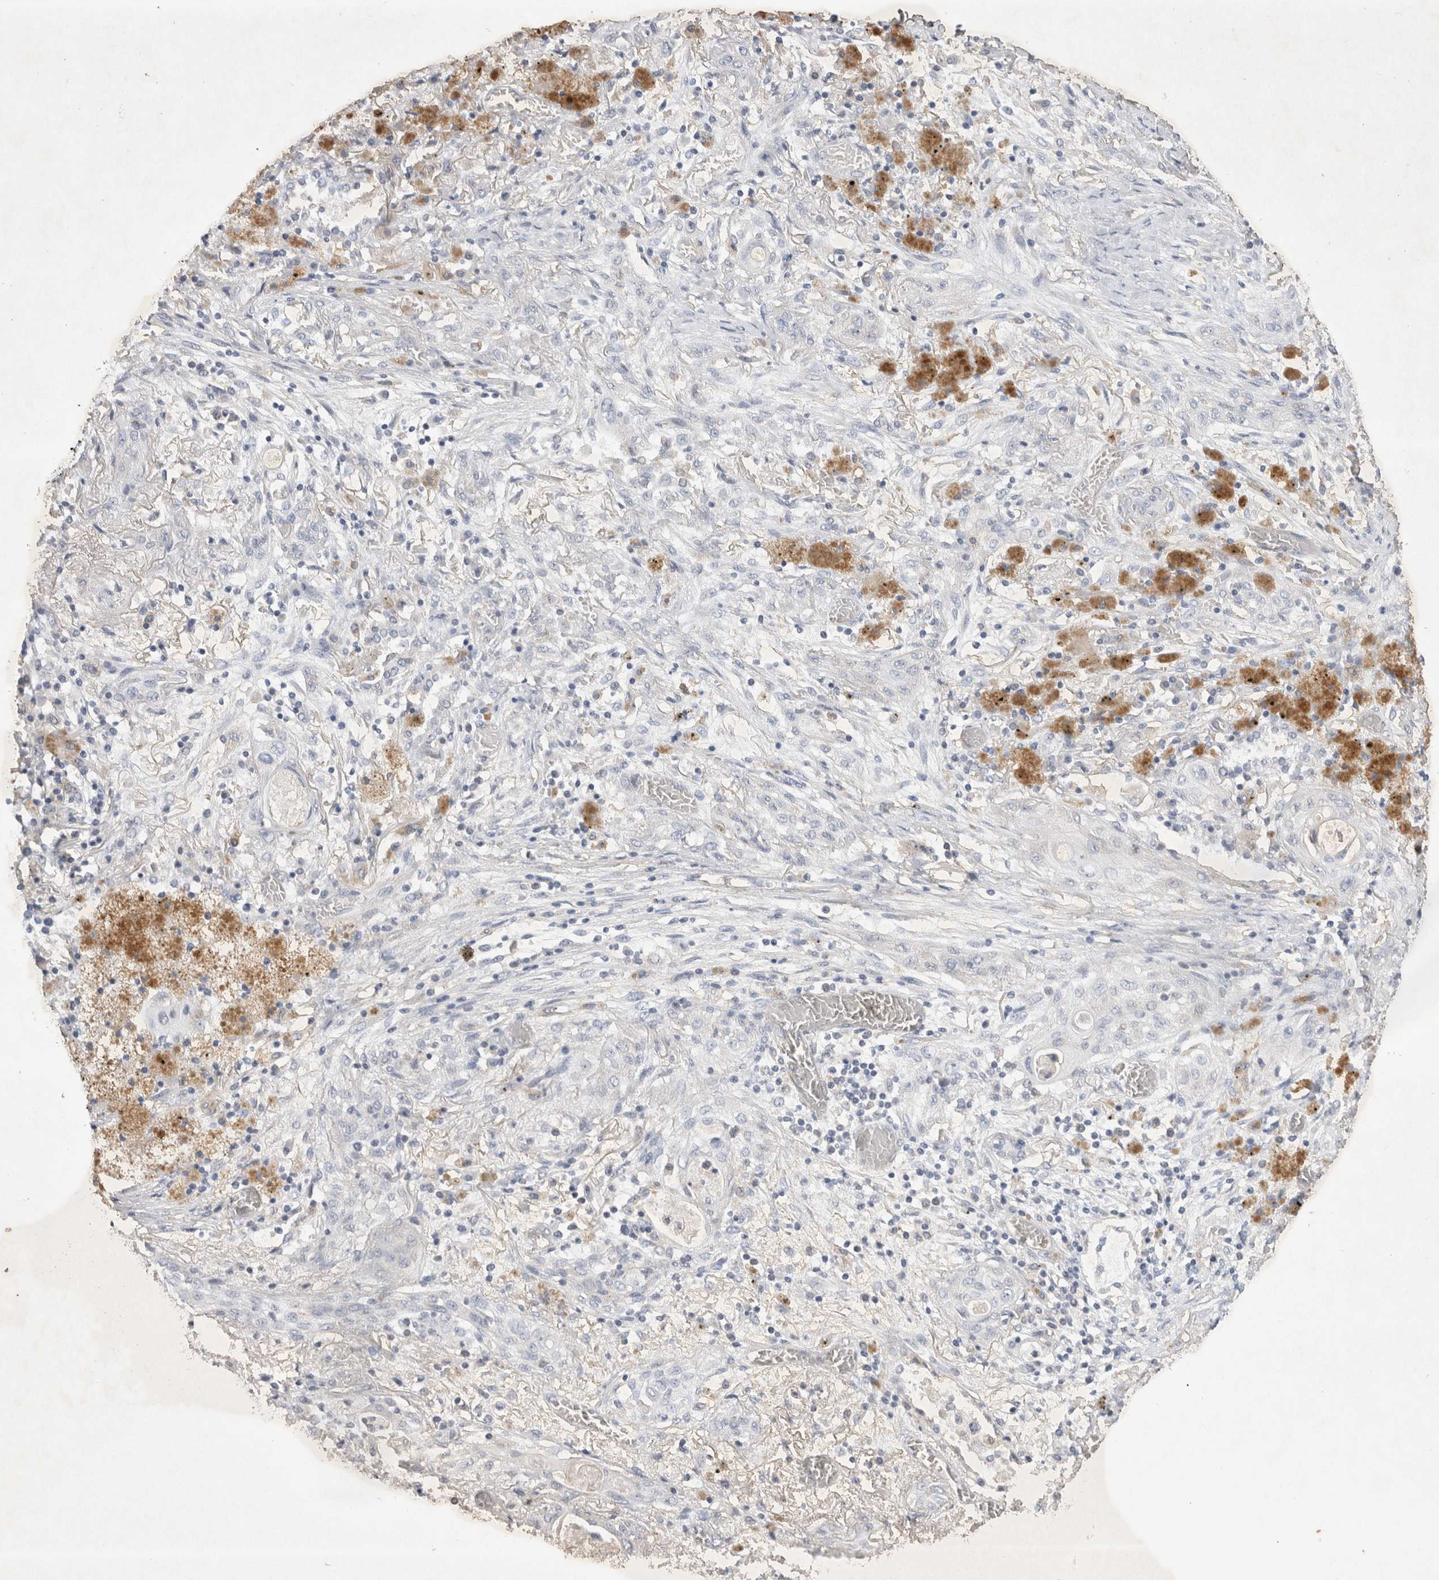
{"staining": {"intensity": "negative", "quantity": "none", "location": "none"}, "tissue": "lung cancer", "cell_type": "Tumor cells", "image_type": "cancer", "snomed": [{"axis": "morphology", "description": "Squamous cell carcinoma, NOS"}, {"axis": "topography", "description": "Lung"}], "caption": "Lung cancer (squamous cell carcinoma) was stained to show a protein in brown. There is no significant expression in tumor cells.", "gene": "SRD5A3", "patient": {"sex": "female", "age": 47}}